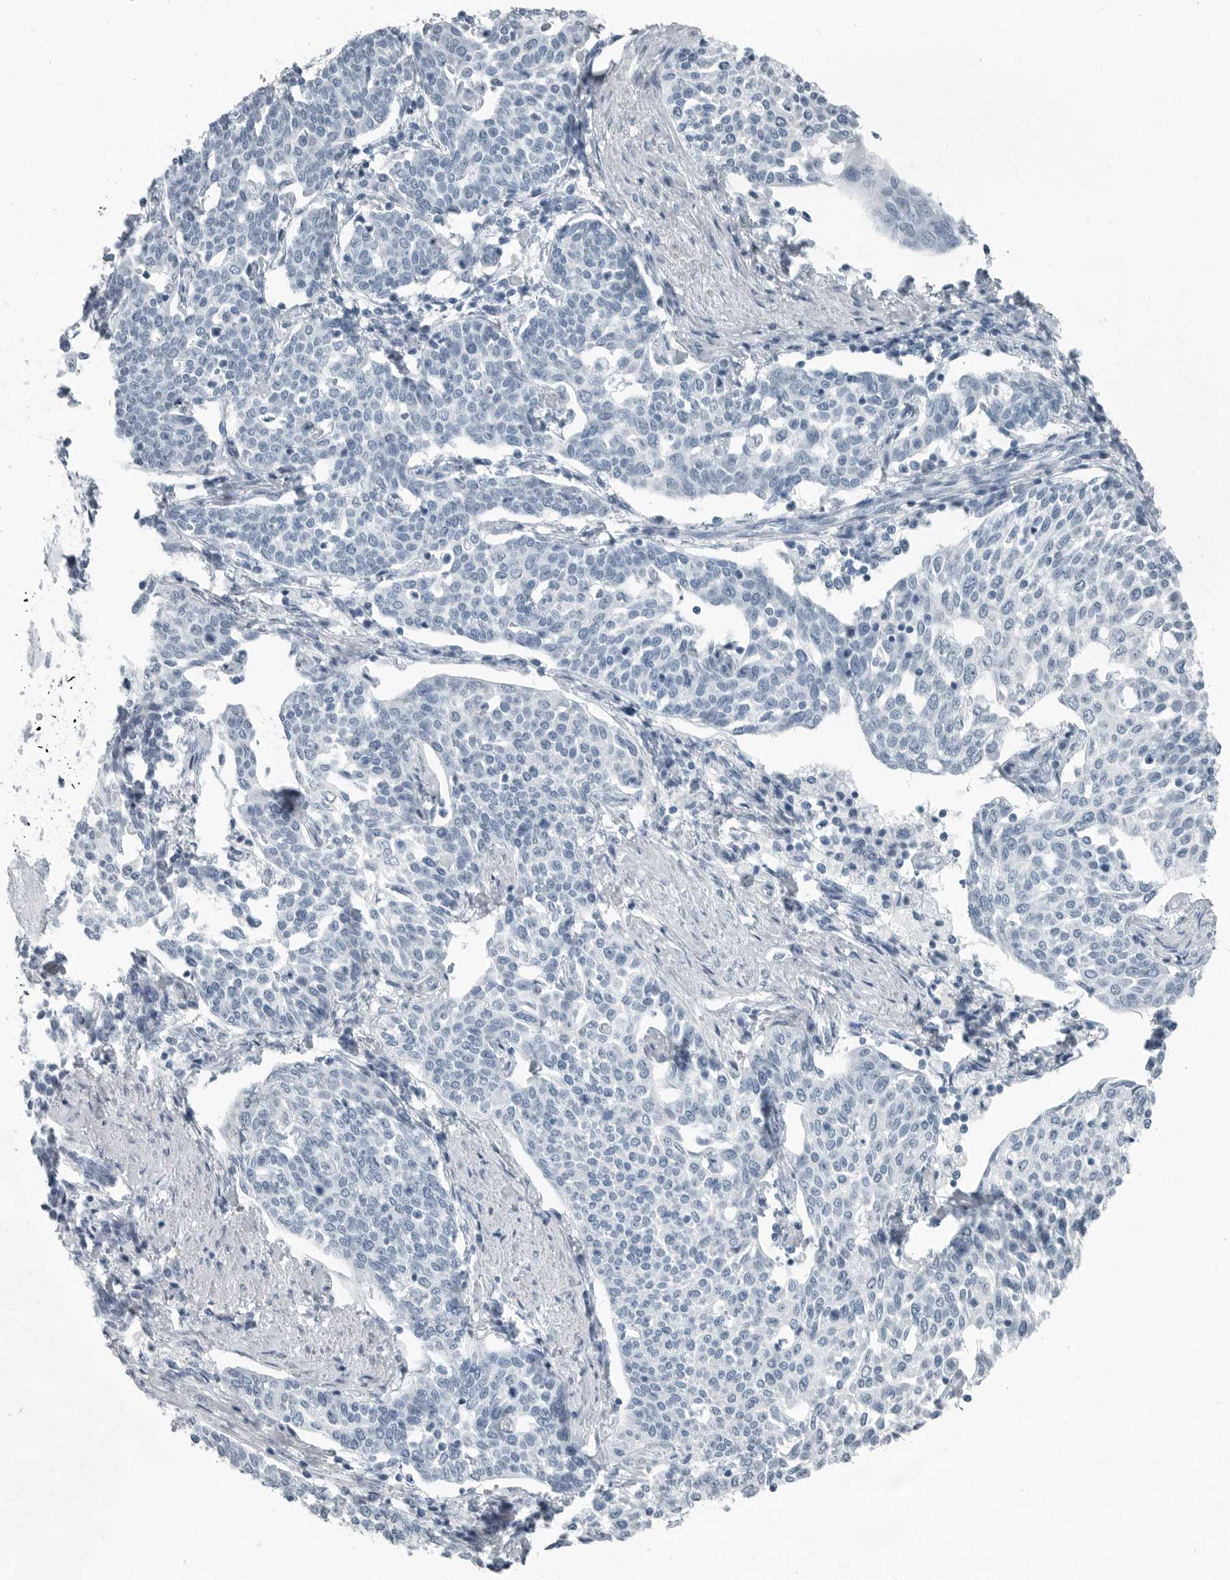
{"staining": {"intensity": "negative", "quantity": "none", "location": "none"}, "tissue": "cervical cancer", "cell_type": "Tumor cells", "image_type": "cancer", "snomed": [{"axis": "morphology", "description": "Squamous cell carcinoma, NOS"}, {"axis": "topography", "description": "Cervix"}], "caption": "Immunohistochemistry image of cervical cancer stained for a protein (brown), which shows no staining in tumor cells.", "gene": "FABP6", "patient": {"sex": "female", "age": 34}}